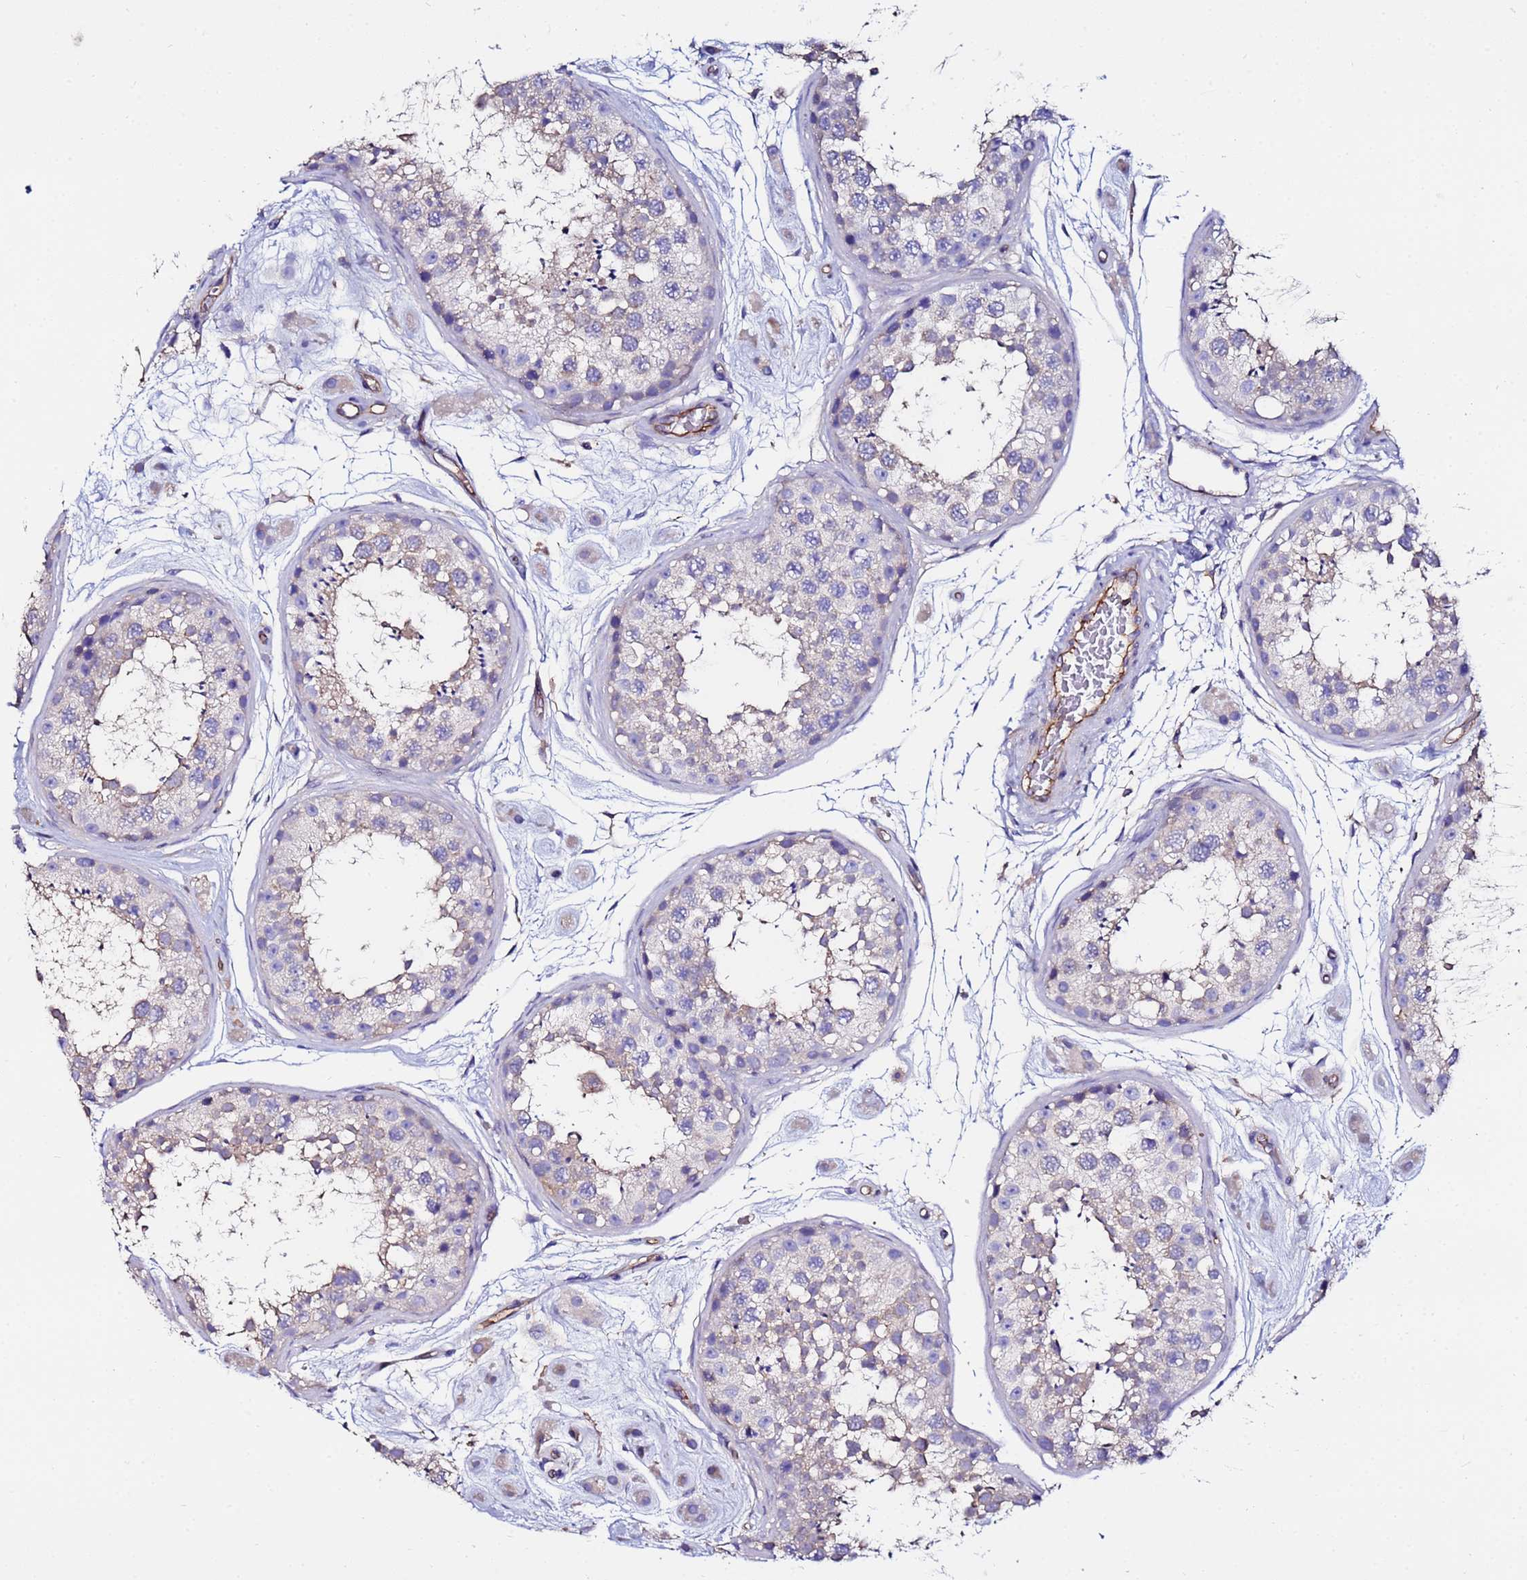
{"staining": {"intensity": "weak", "quantity": "25%-75%", "location": "cytoplasmic/membranous"}, "tissue": "testis", "cell_type": "Cells in seminiferous ducts", "image_type": "normal", "snomed": [{"axis": "morphology", "description": "Normal tissue, NOS"}, {"axis": "topography", "description": "Testis"}], "caption": "Brown immunohistochemical staining in benign human testis shows weak cytoplasmic/membranous expression in approximately 25%-75% of cells in seminiferous ducts.", "gene": "POTEE", "patient": {"sex": "male", "age": 25}}